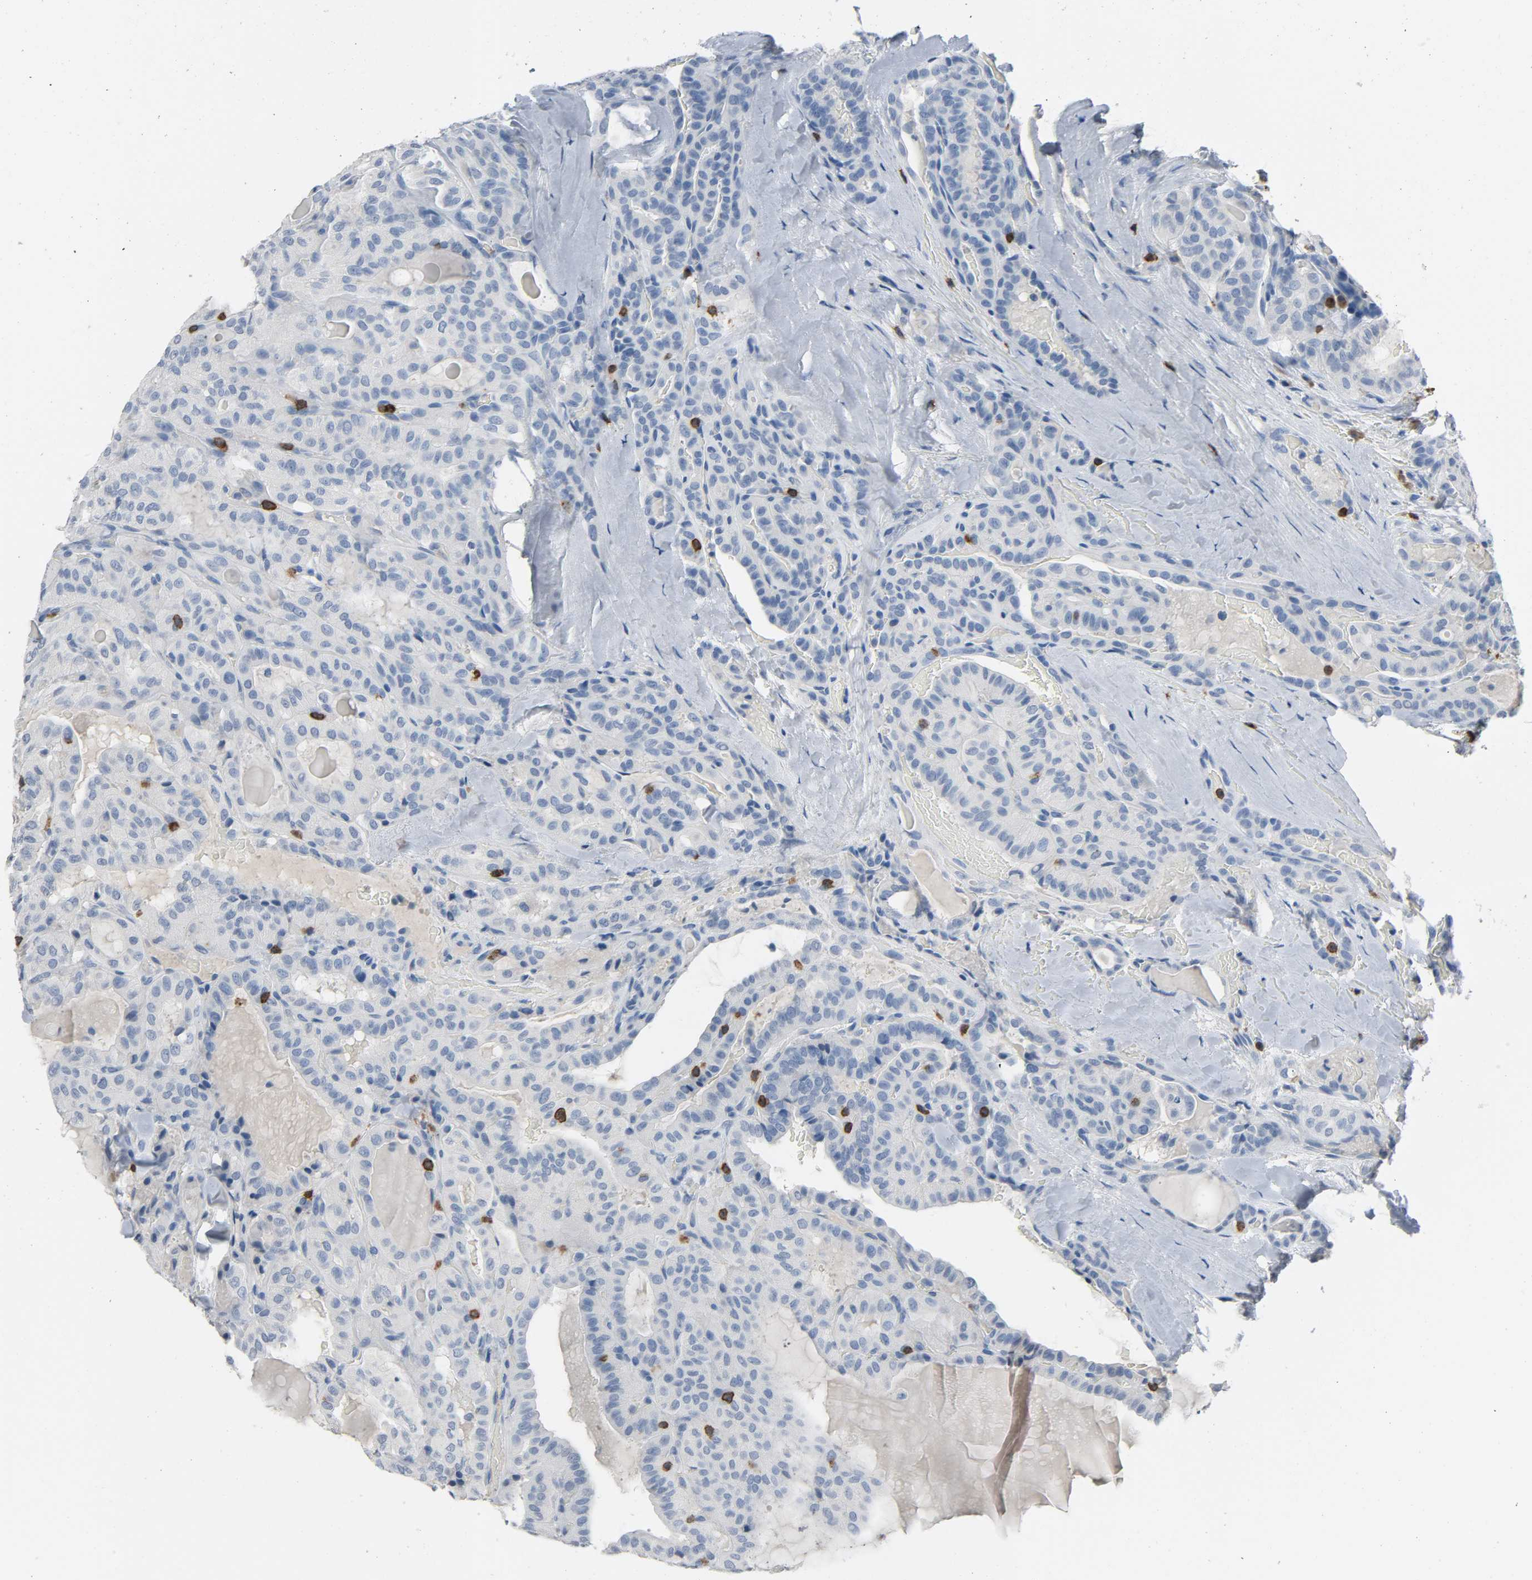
{"staining": {"intensity": "negative", "quantity": "none", "location": "none"}, "tissue": "thyroid cancer", "cell_type": "Tumor cells", "image_type": "cancer", "snomed": [{"axis": "morphology", "description": "Papillary adenocarcinoma, NOS"}, {"axis": "topography", "description": "Thyroid gland"}], "caption": "A high-resolution image shows immunohistochemistry staining of thyroid cancer (papillary adenocarcinoma), which exhibits no significant expression in tumor cells. (Brightfield microscopy of DAB immunohistochemistry (IHC) at high magnification).", "gene": "LCK", "patient": {"sex": "male", "age": 77}}